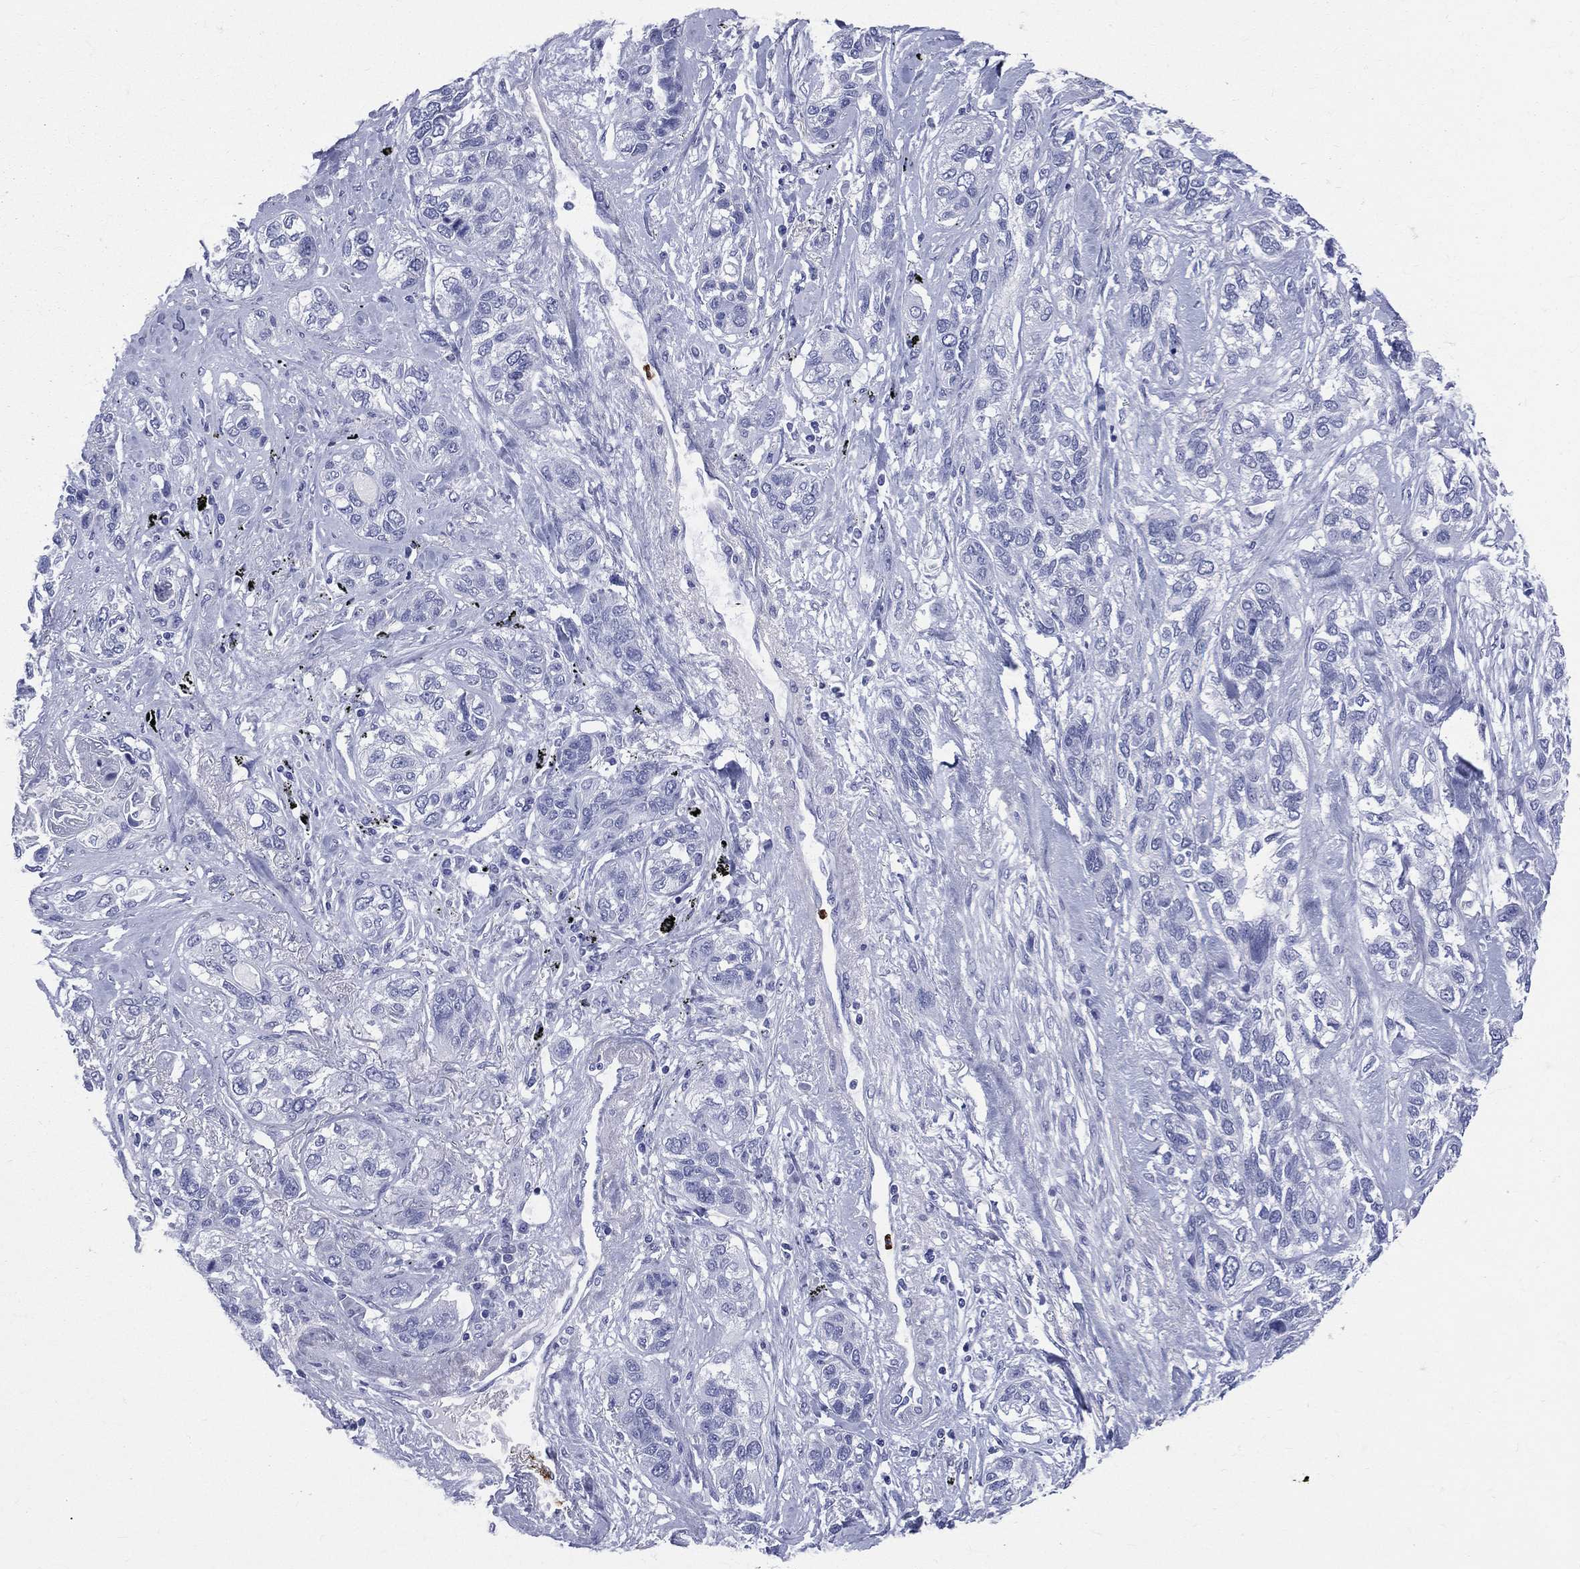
{"staining": {"intensity": "negative", "quantity": "none", "location": "none"}, "tissue": "lung cancer", "cell_type": "Tumor cells", "image_type": "cancer", "snomed": [{"axis": "morphology", "description": "Squamous cell carcinoma, NOS"}, {"axis": "topography", "description": "Lung"}], "caption": "High magnification brightfield microscopy of lung squamous cell carcinoma stained with DAB (brown) and counterstained with hematoxylin (blue): tumor cells show no significant positivity.", "gene": "PGLYRP1", "patient": {"sex": "female", "age": 70}}